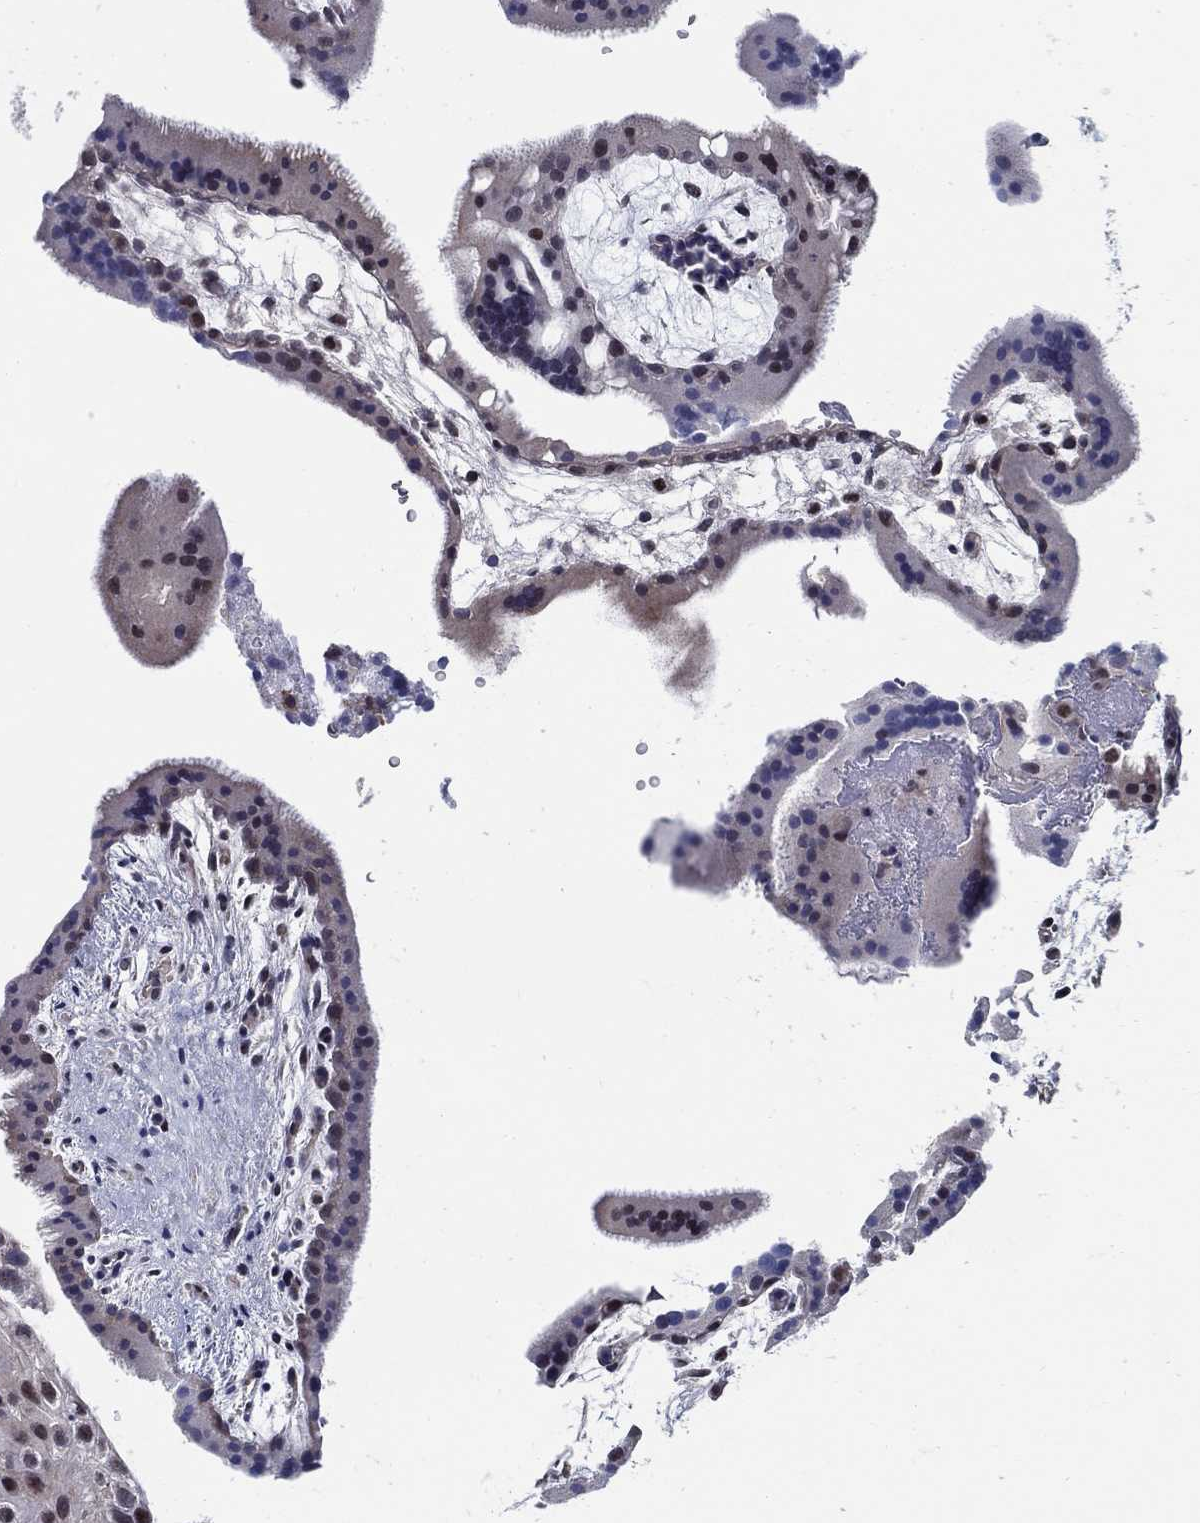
{"staining": {"intensity": "strong", "quantity": "<25%", "location": "nuclear"}, "tissue": "placenta", "cell_type": "Decidual cells", "image_type": "normal", "snomed": [{"axis": "morphology", "description": "Normal tissue, NOS"}, {"axis": "topography", "description": "Placenta"}], "caption": "This micrograph demonstrates normal placenta stained with immunohistochemistry to label a protein in brown. The nuclear of decidual cells show strong positivity for the protein. Nuclei are counter-stained blue.", "gene": "C16orf46", "patient": {"sex": "female", "age": 19}}